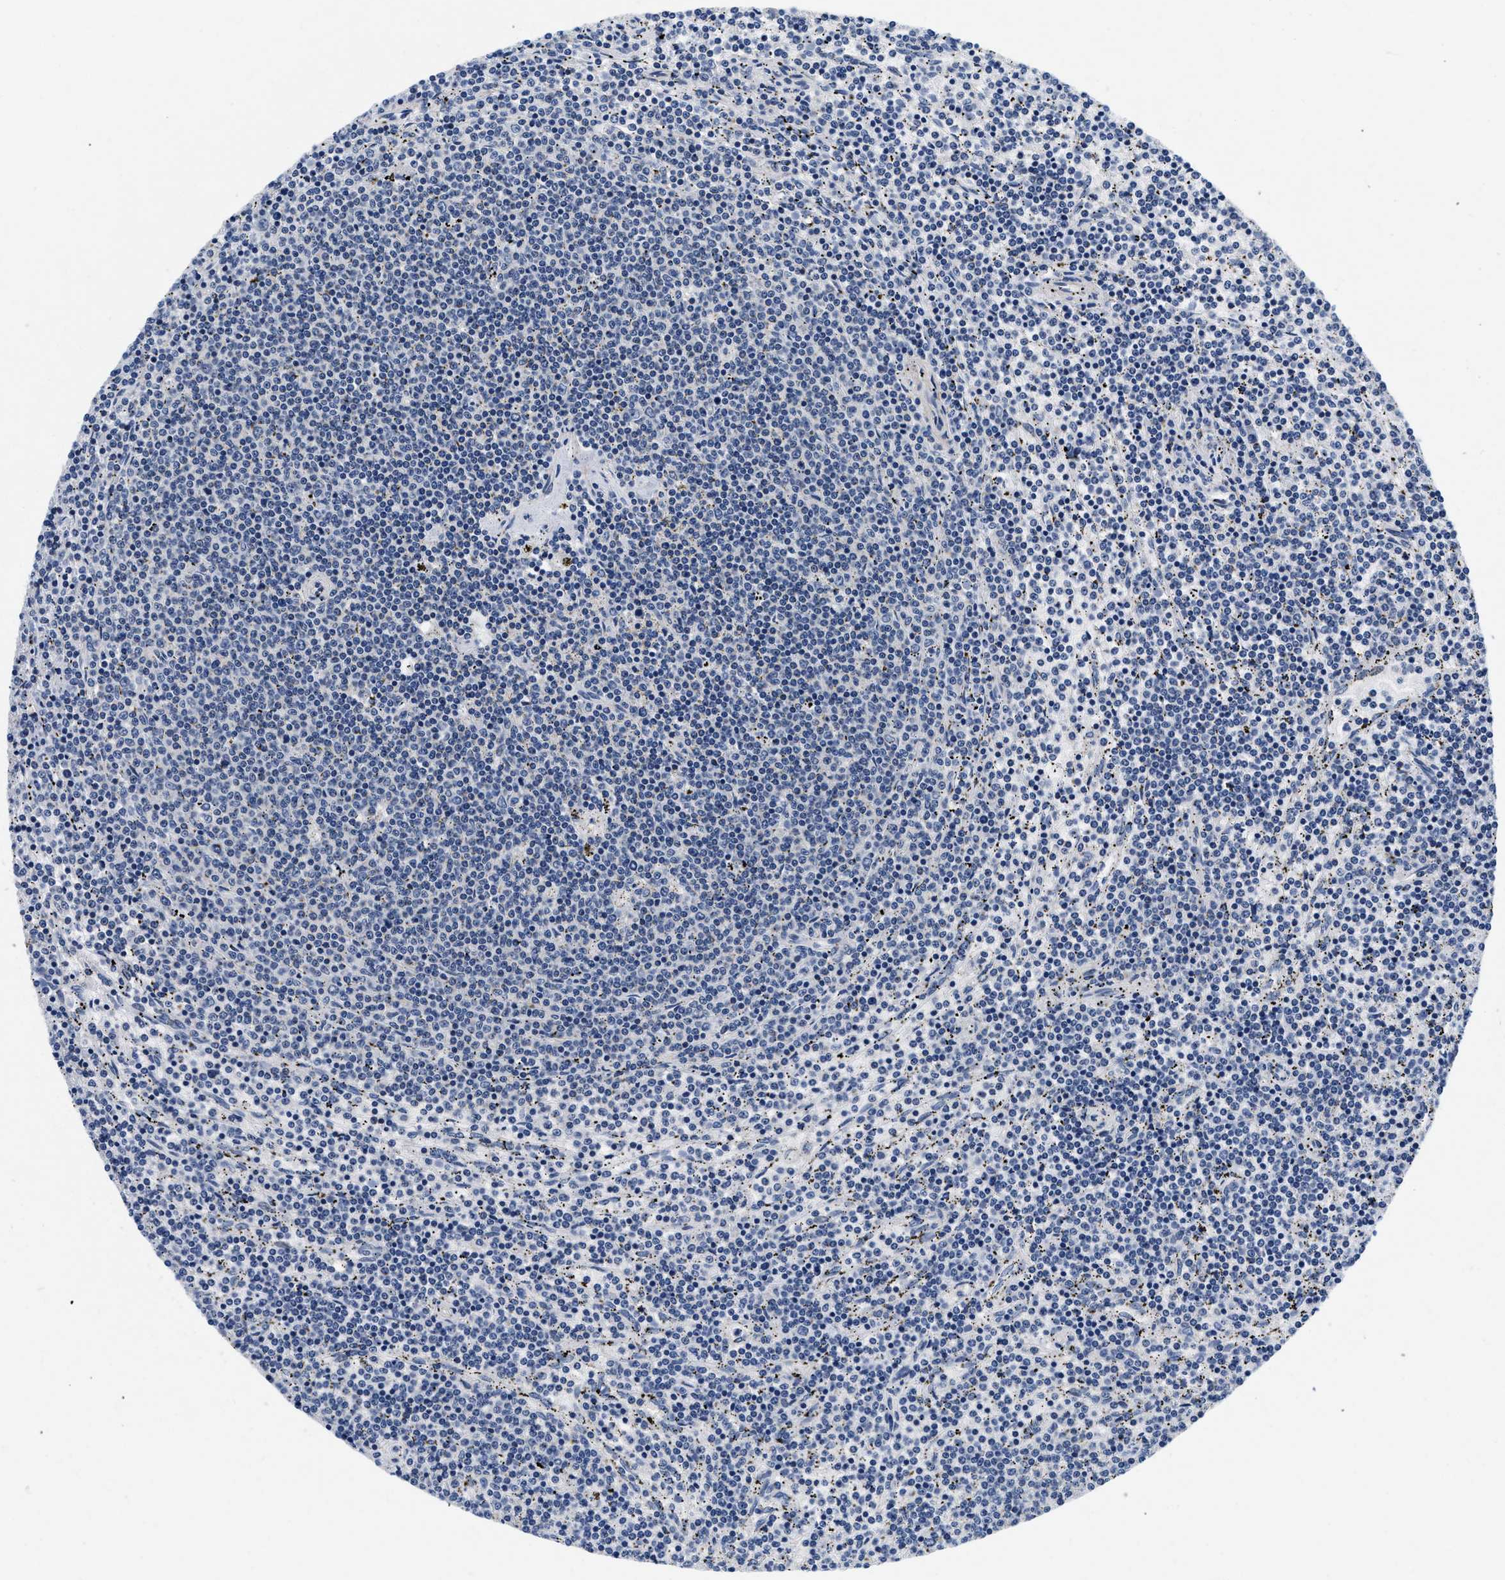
{"staining": {"intensity": "negative", "quantity": "none", "location": "none"}, "tissue": "lymphoma", "cell_type": "Tumor cells", "image_type": "cancer", "snomed": [{"axis": "morphology", "description": "Malignant lymphoma, non-Hodgkin's type, Low grade"}, {"axis": "topography", "description": "Spleen"}], "caption": "Low-grade malignant lymphoma, non-Hodgkin's type stained for a protein using IHC displays no expression tumor cells.", "gene": "PDP1", "patient": {"sex": "female", "age": 50}}